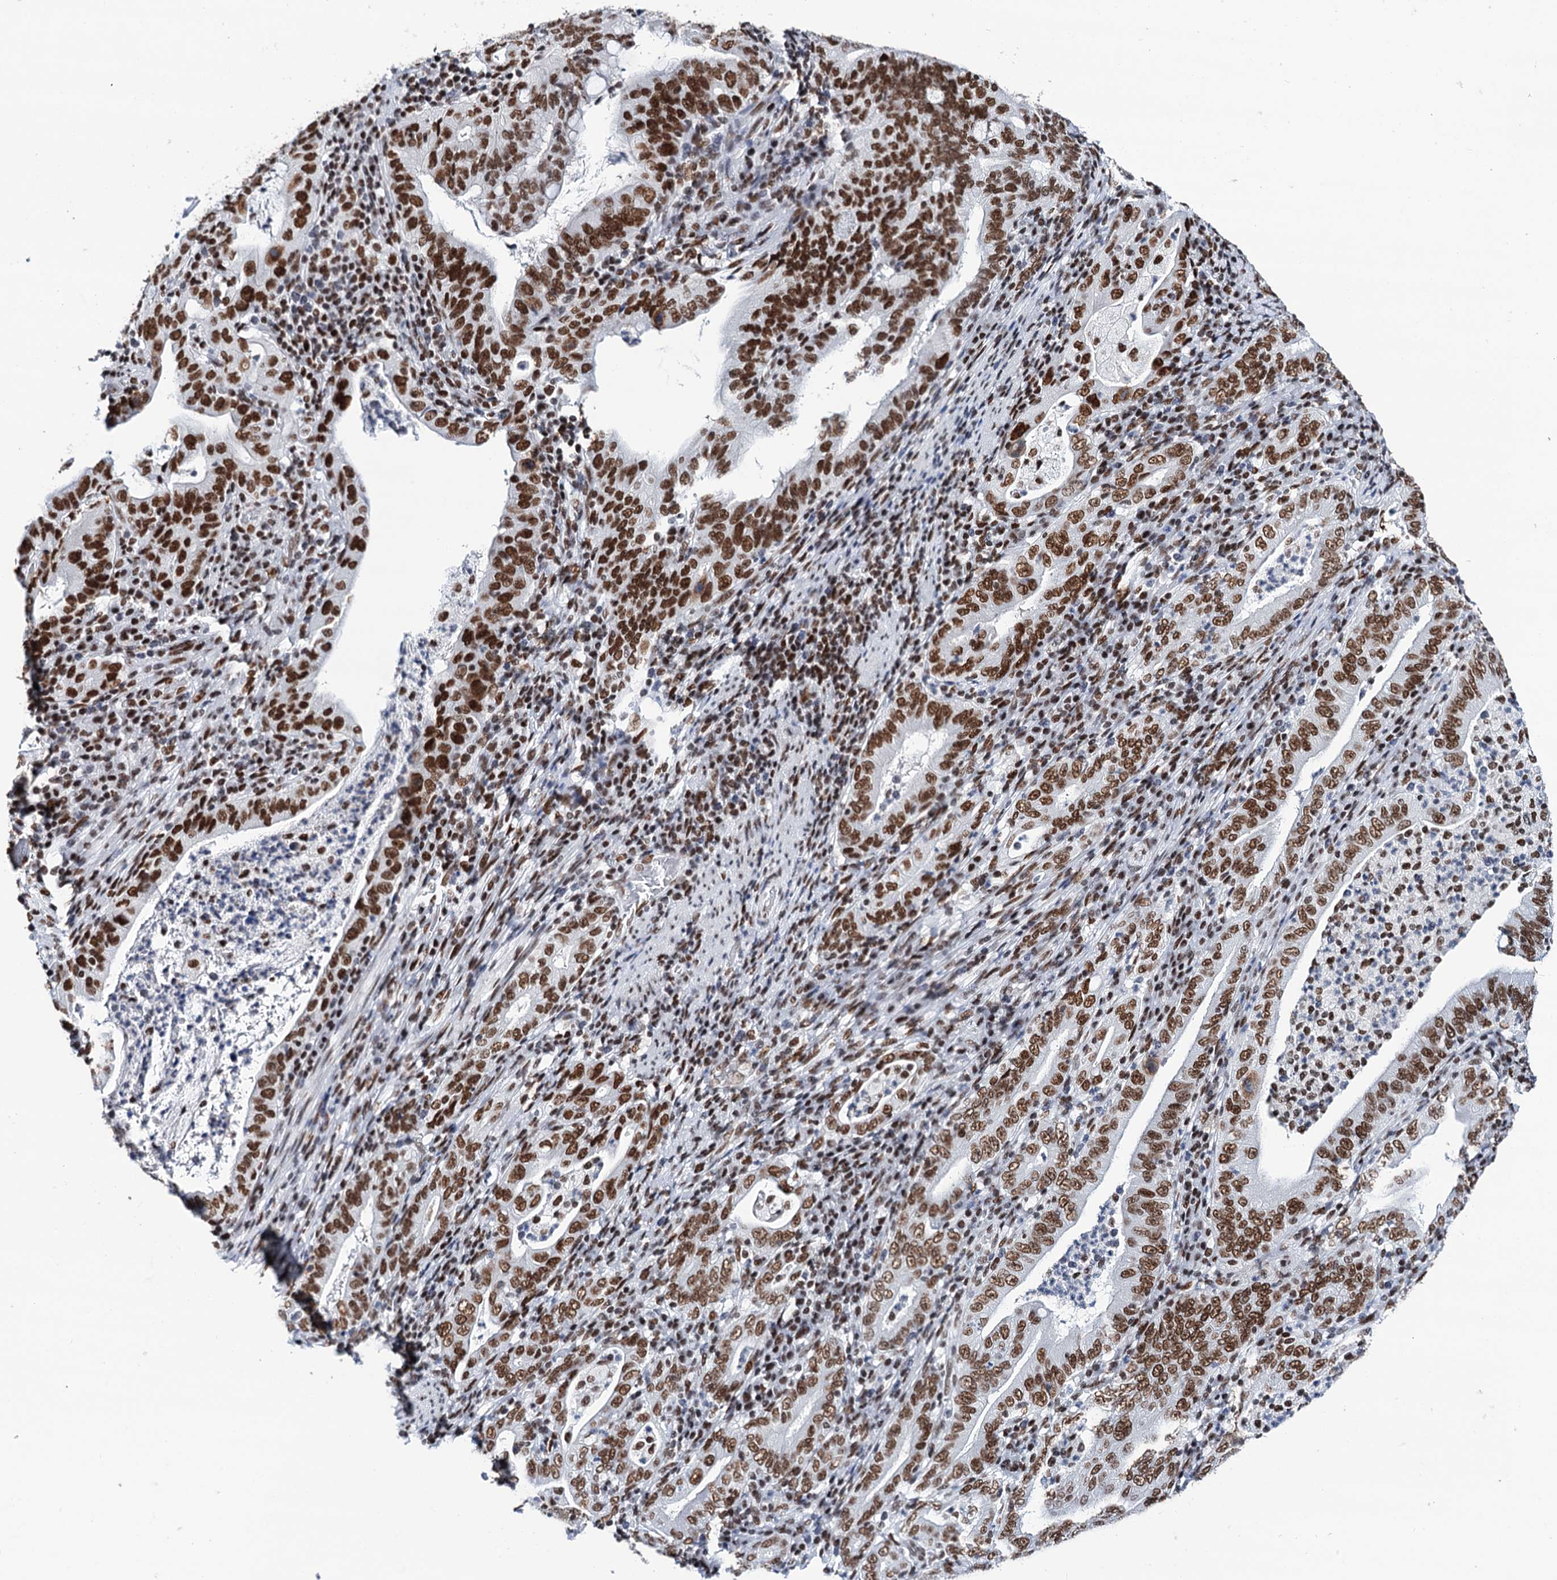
{"staining": {"intensity": "strong", "quantity": ">75%", "location": "nuclear"}, "tissue": "stomach cancer", "cell_type": "Tumor cells", "image_type": "cancer", "snomed": [{"axis": "morphology", "description": "Normal tissue, NOS"}, {"axis": "morphology", "description": "Adenocarcinoma, NOS"}, {"axis": "topography", "description": "Esophagus"}, {"axis": "topography", "description": "Stomach, upper"}, {"axis": "topography", "description": "Peripheral nerve tissue"}], "caption": "Stomach adenocarcinoma tissue shows strong nuclear staining in approximately >75% of tumor cells, visualized by immunohistochemistry. (Stains: DAB in brown, nuclei in blue, Microscopy: brightfield microscopy at high magnification).", "gene": "MATR3", "patient": {"sex": "male", "age": 62}}